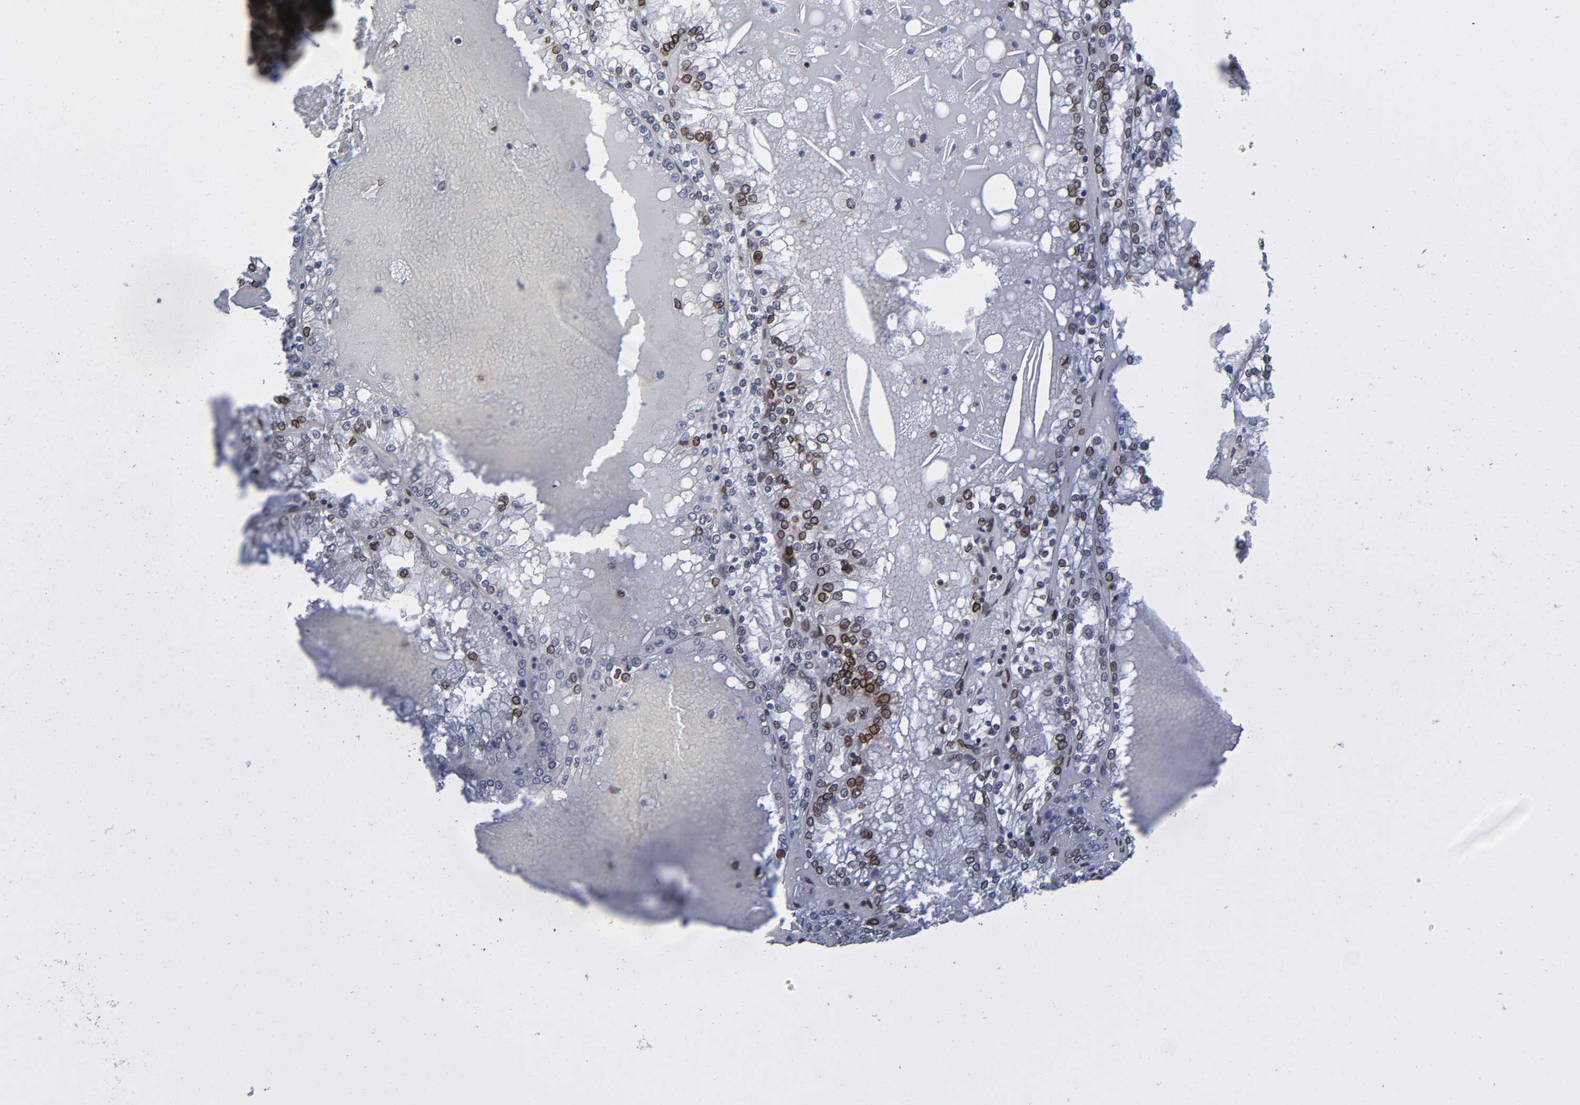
{"staining": {"intensity": "strong", "quantity": "25%-75%", "location": "cytoplasmic/membranous,nuclear"}, "tissue": "renal cancer", "cell_type": "Tumor cells", "image_type": "cancer", "snomed": [{"axis": "morphology", "description": "Adenocarcinoma, NOS"}, {"axis": "topography", "description": "Kidney"}], "caption": "Immunohistochemistry (IHC) micrograph of human adenocarcinoma (renal) stained for a protein (brown), which displays high levels of strong cytoplasmic/membranous and nuclear expression in approximately 25%-75% of tumor cells.", "gene": "RANGAP1", "patient": {"sex": "female", "age": 56}}